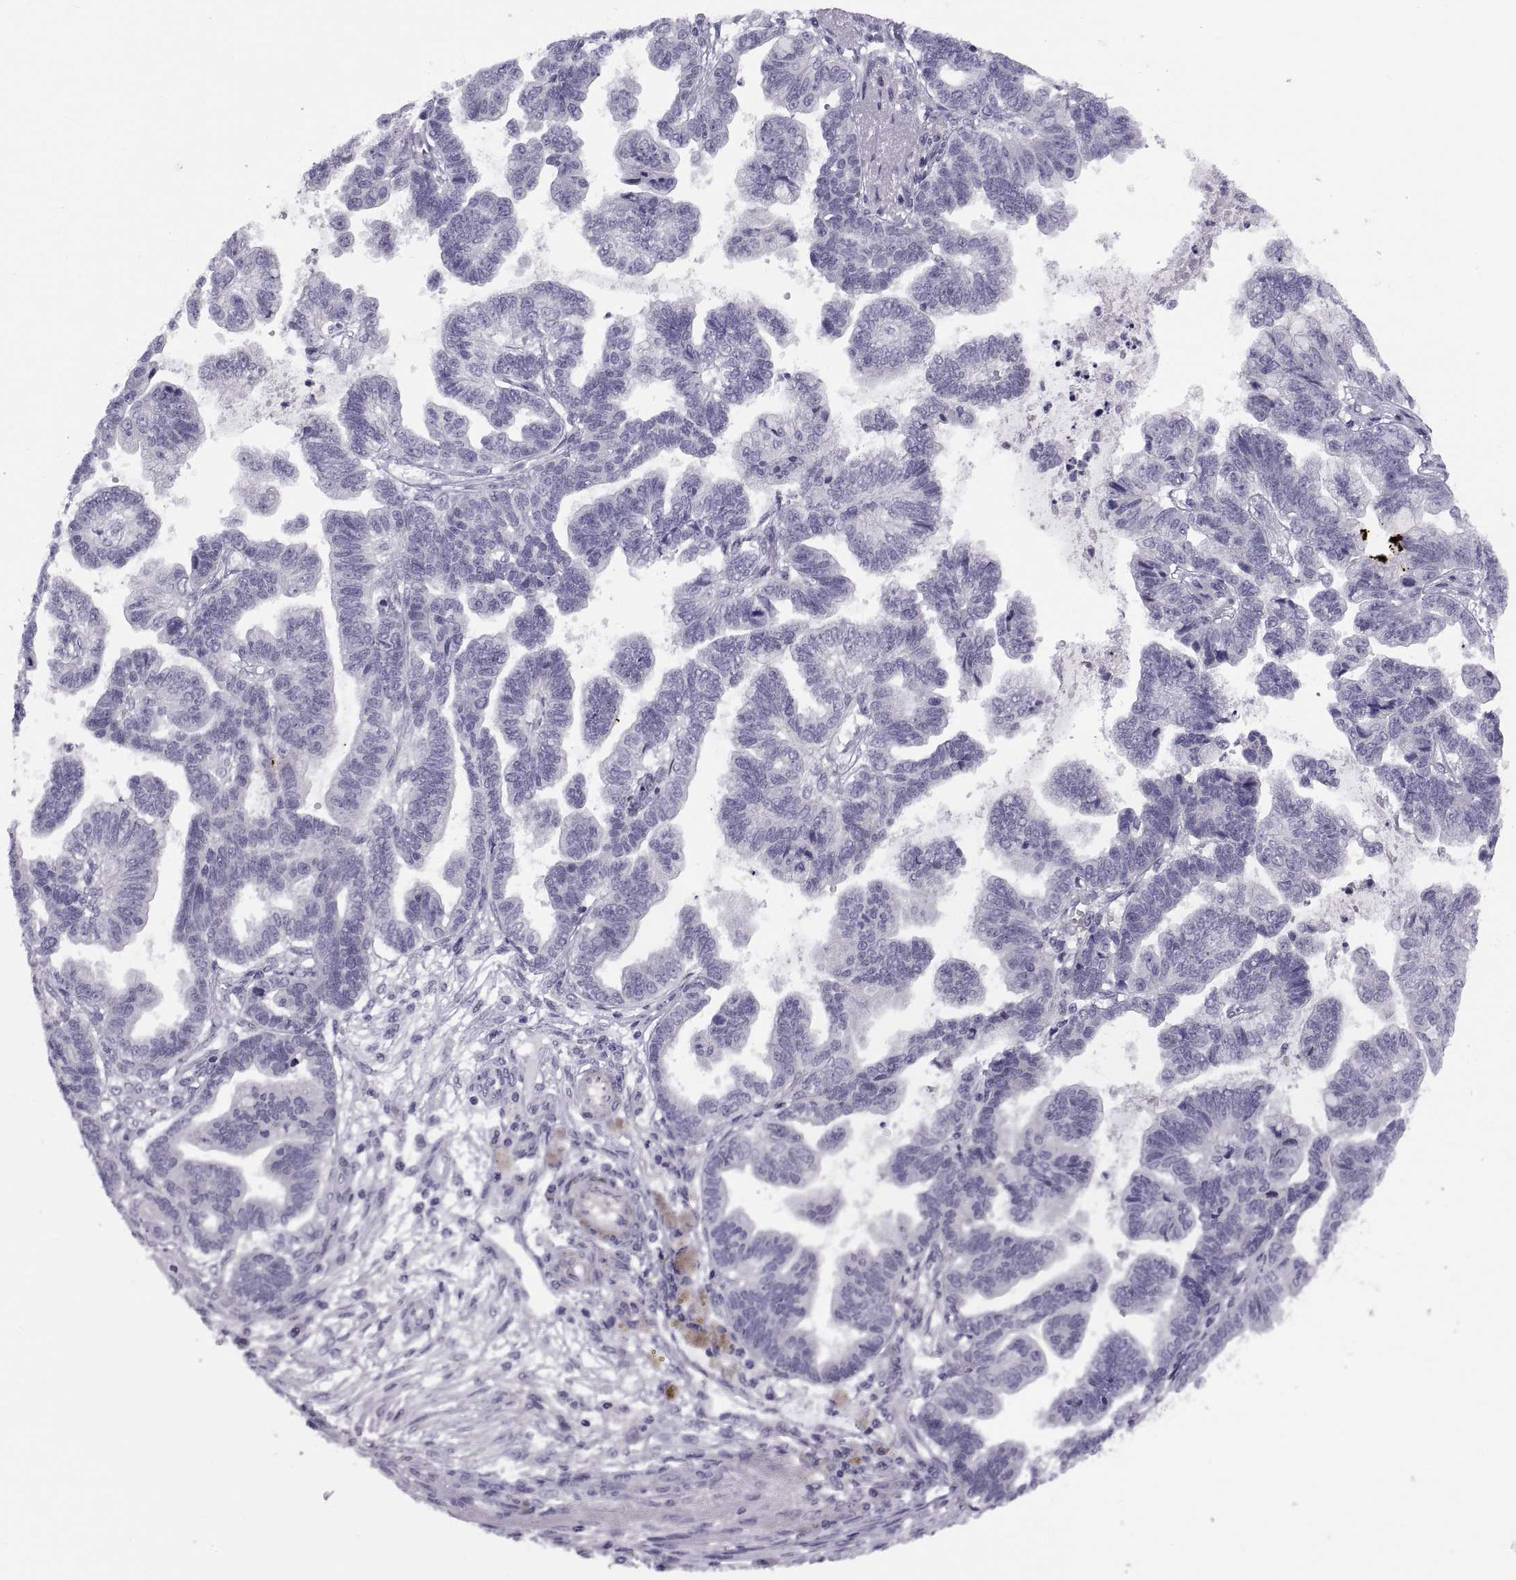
{"staining": {"intensity": "negative", "quantity": "none", "location": "none"}, "tissue": "stomach cancer", "cell_type": "Tumor cells", "image_type": "cancer", "snomed": [{"axis": "morphology", "description": "Adenocarcinoma, NOS"}, {"axis": "topography", "description": "Stomach"}], "caption": "Tumor cells are negative for brown protein staining in stomach cancer (adenocarcinoma).", "gene": "TMEM158", "patient": {"sex": "male", "age": 83}}